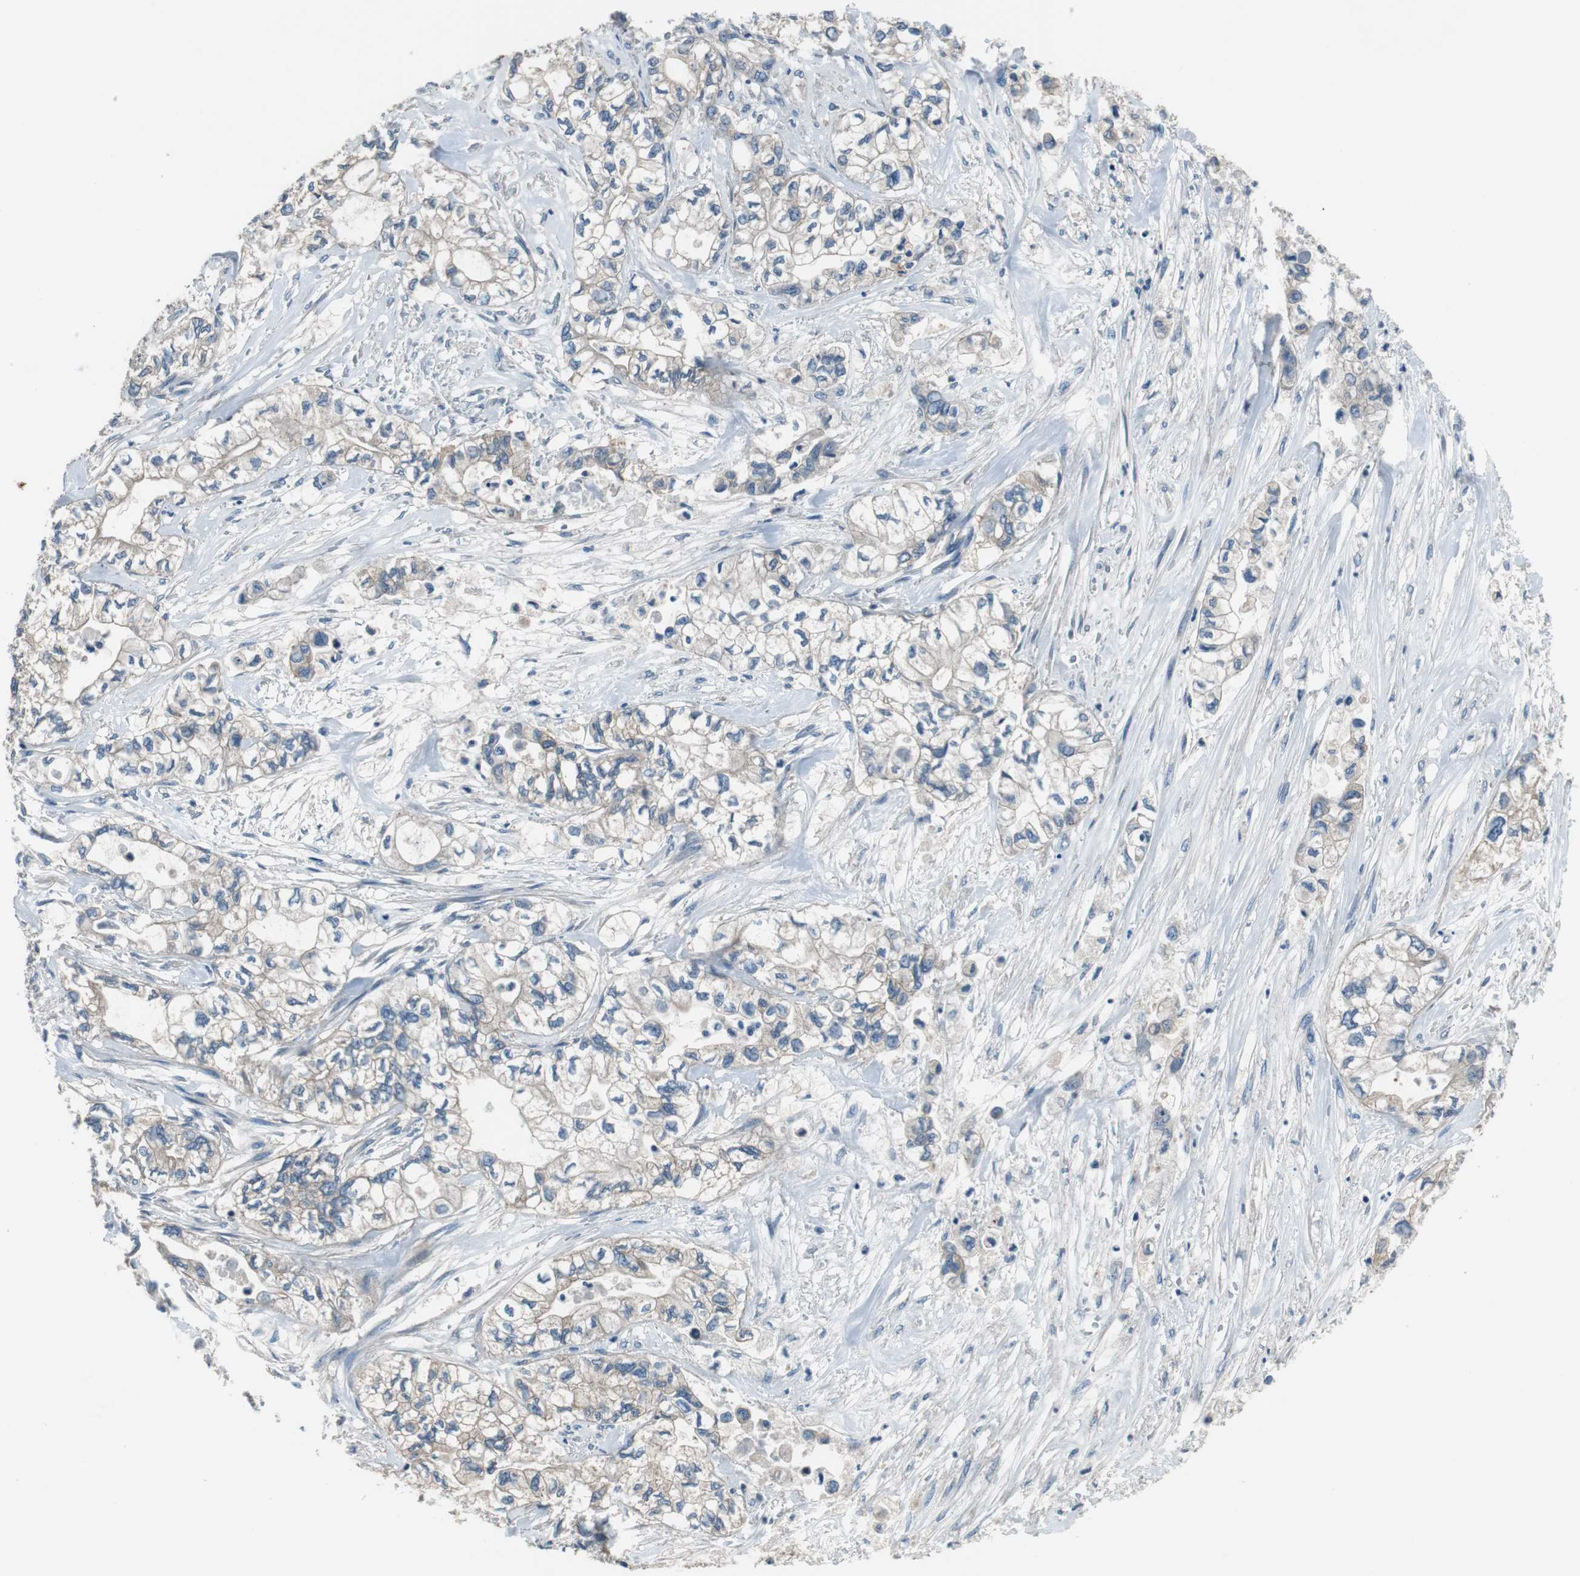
{"staining": {"intensity": "weak", "quantity": "<25%", "location": "cytoplasmic/membranous"}, "tissue": "pancreatic cancer", "cell_type": "Tumor cells", "image_type": "cancer", "snomed": [{"axis": "morphology", "description": "Adenocarcinoma, NOS"}, {"axis": "topography", "description": "Pancreas"}], "caption": "Pancreatic cancer (adenocarcinoma) stained for a protein using immunohistochemistry shows no expression tumor cells.", "gene": "PRKCA", "patient": {"sex": "male", "age": 79}}